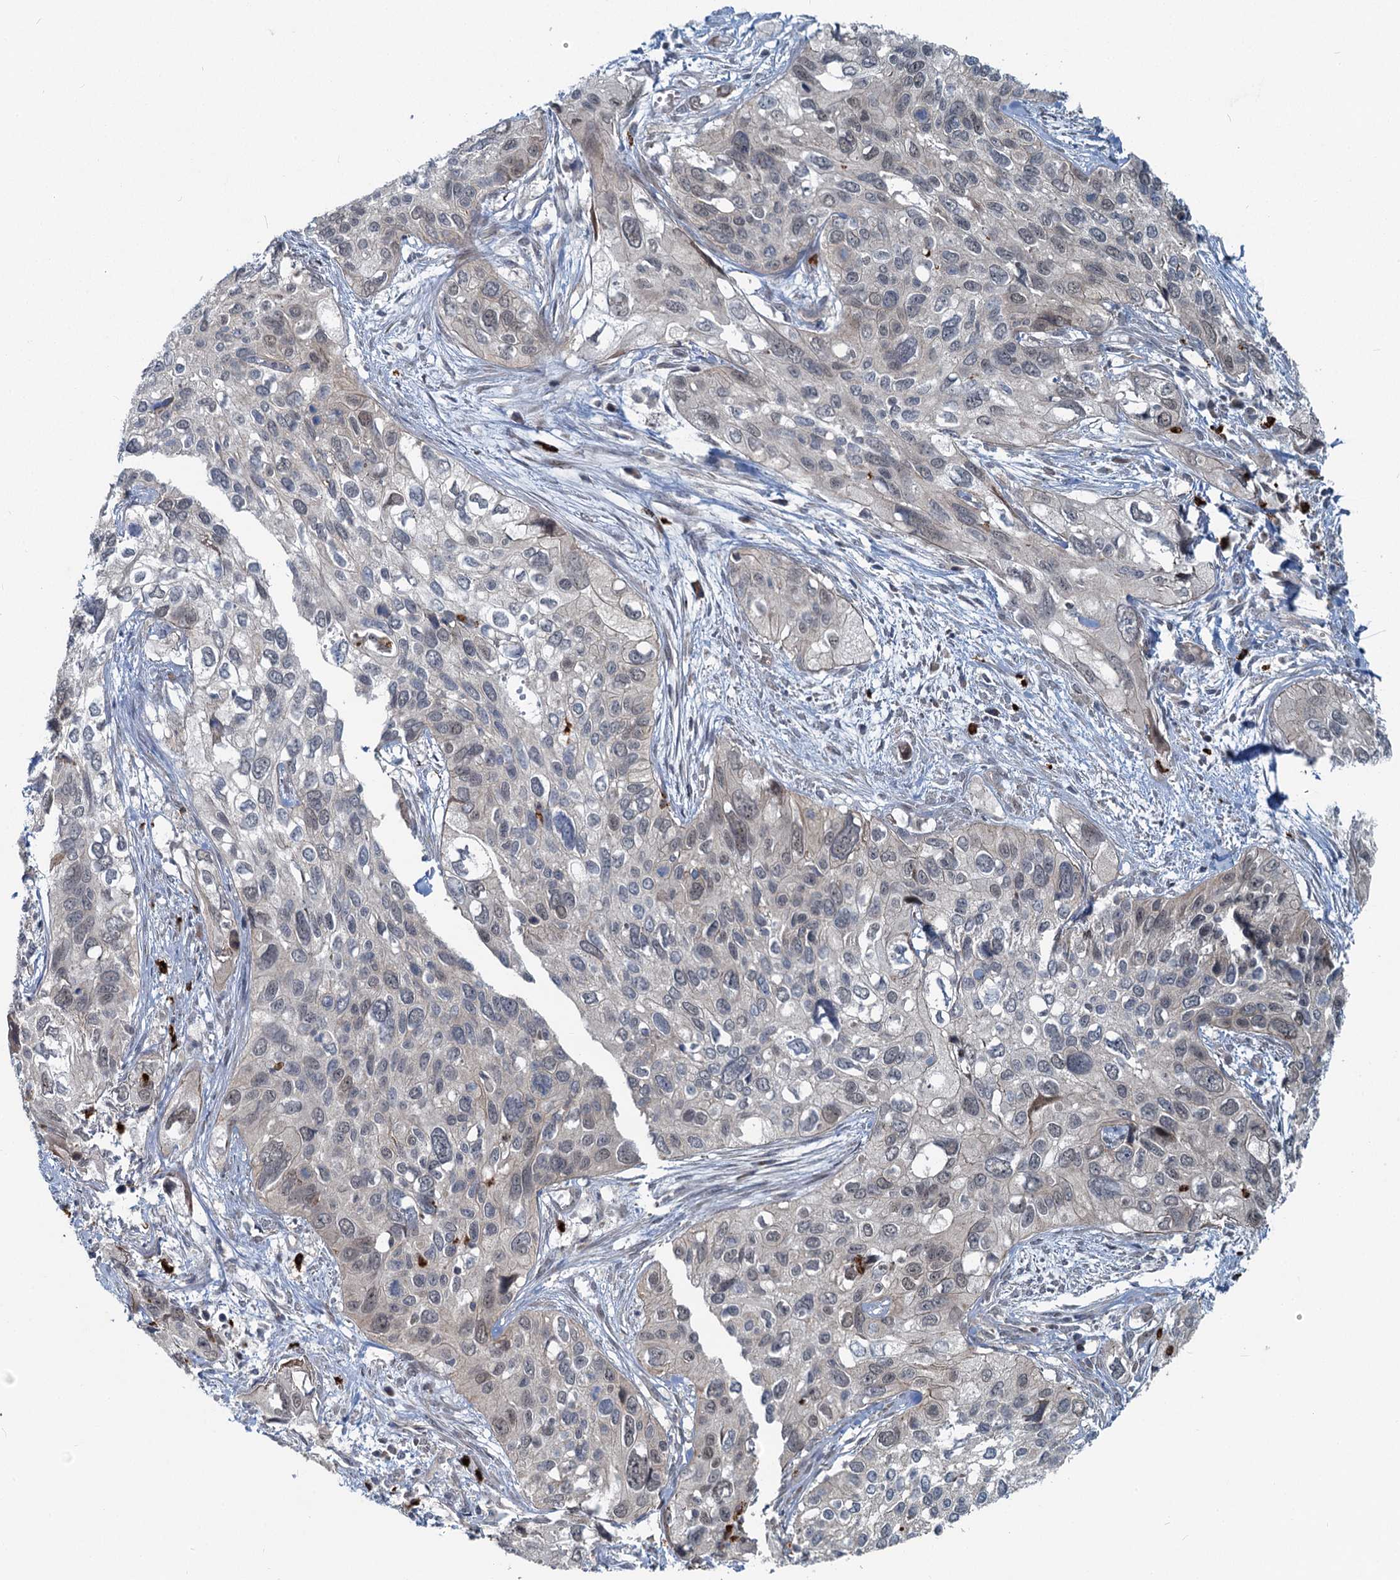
{"staining": {"intensity": "negative", "quantity": "none", "location": "none"}, "tissue": "cervical cancer", "cell_type": "Tumor cells", "image_type": "cancer", "snomed": [{"axis": "morphology", "description": "Squamous cell carcinoma, NOS"}, {"axis": "topography", "description": "Cervix"}], "caption": "High magnification brightfield microscopy of squamous cell carcinoma (cervical) stained with DAB (brown) and counterstained with hematoxylin (blue): tumor cells show no significant staining. (DAB (3,3'-diaminobenzidine) IHC, high magnification).", "gene": "ADCY2", "patient": {"sex": "female", "age": 55}}